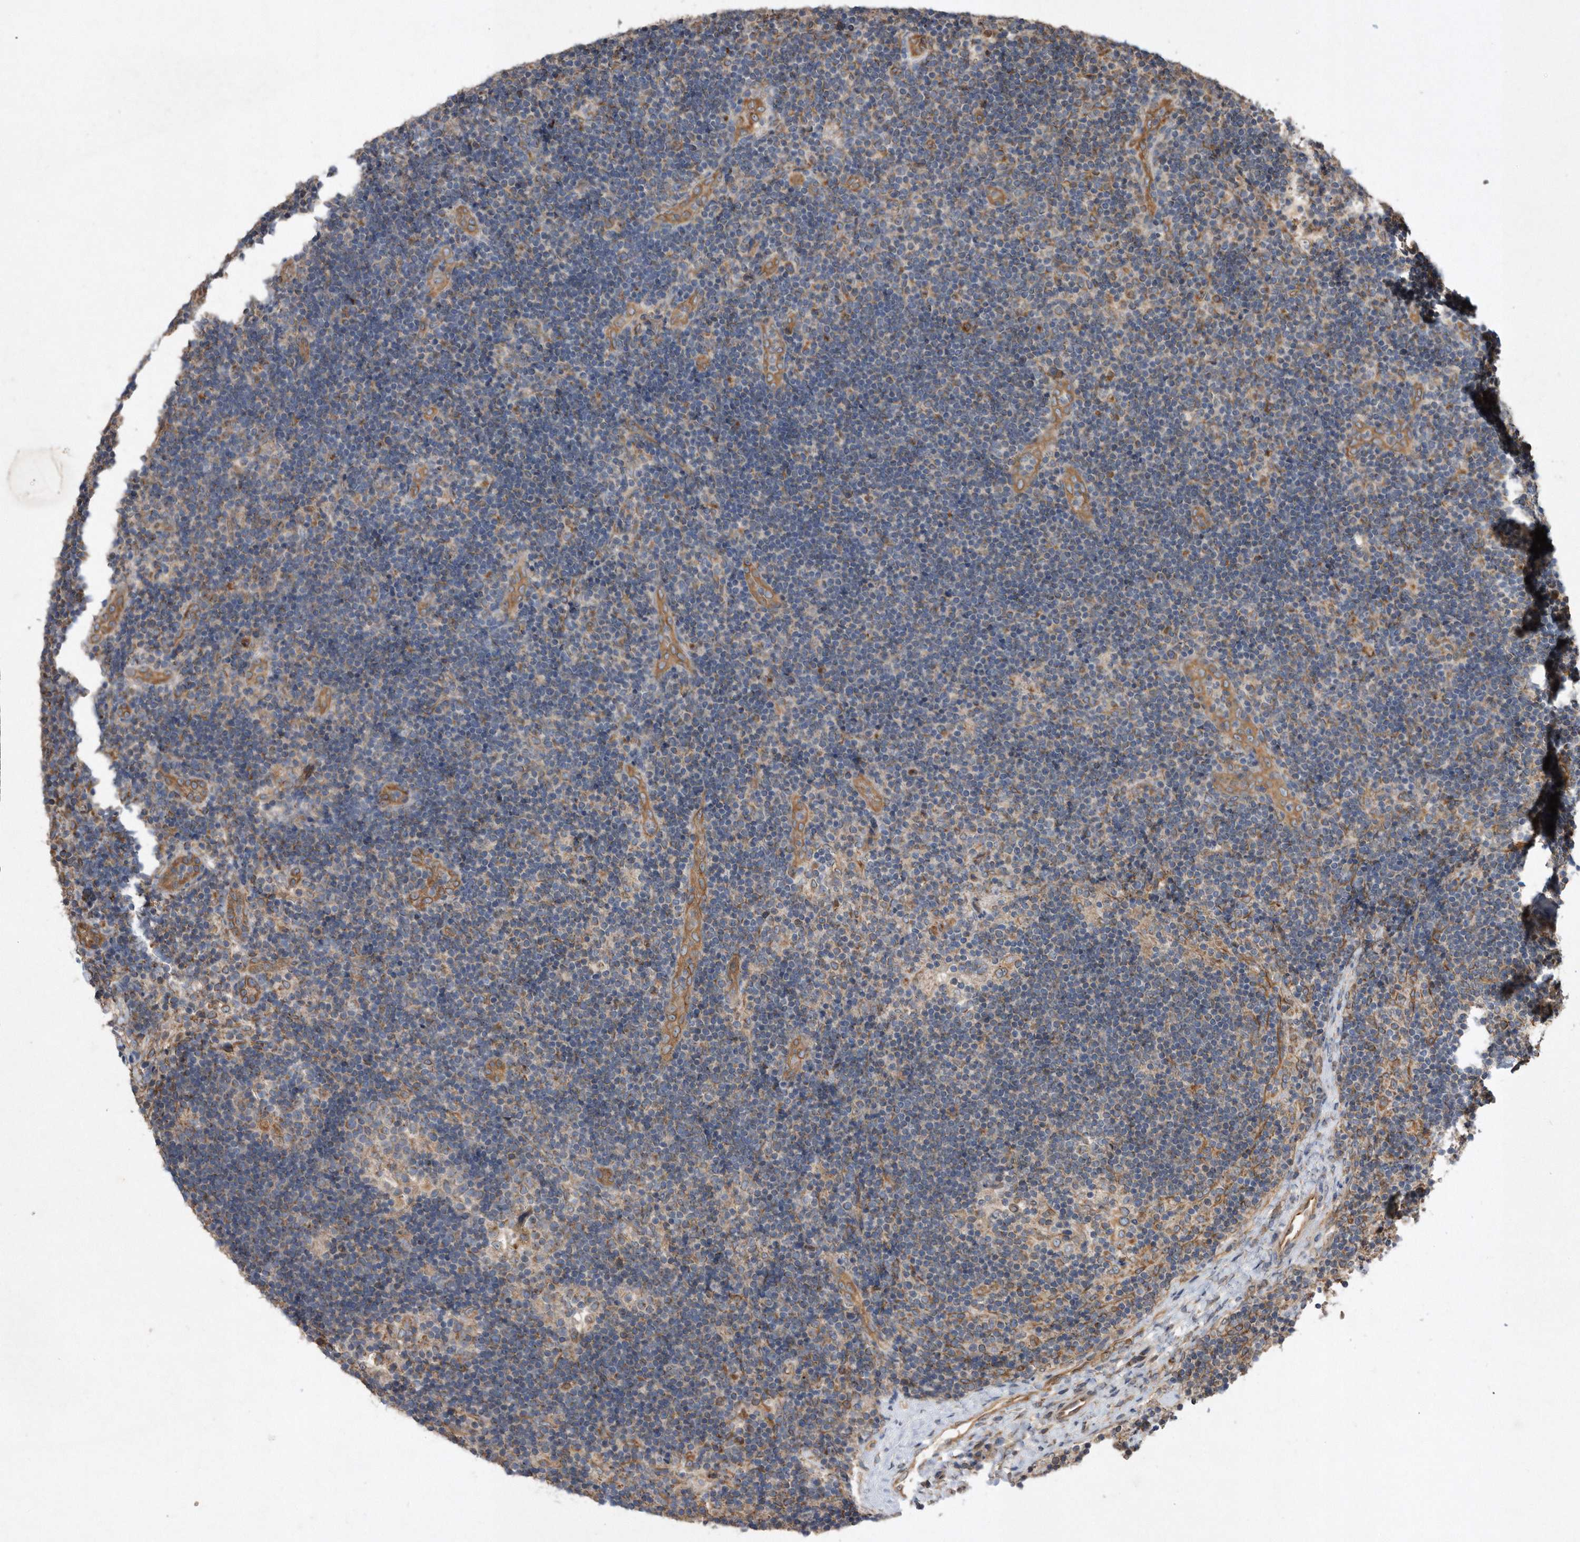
{"staining": {"intensity": "negative", "quantity": "none", "location": "none"}, "tissue": "lymph node", "cell_type": "Germinal center cells", "image_type": "normal", "snomed": [{"axis": "morphology", "description": "Normal tissue, NOS"}, {"axis": "topography", "description": "Lymph node"}], "caption": "Immunohistochemical staining of unremarkable lymph node demonstrates no significant staining in germinal center cells.", "gene": "PON2", "patient": {"sex": "female", "age": 22}}